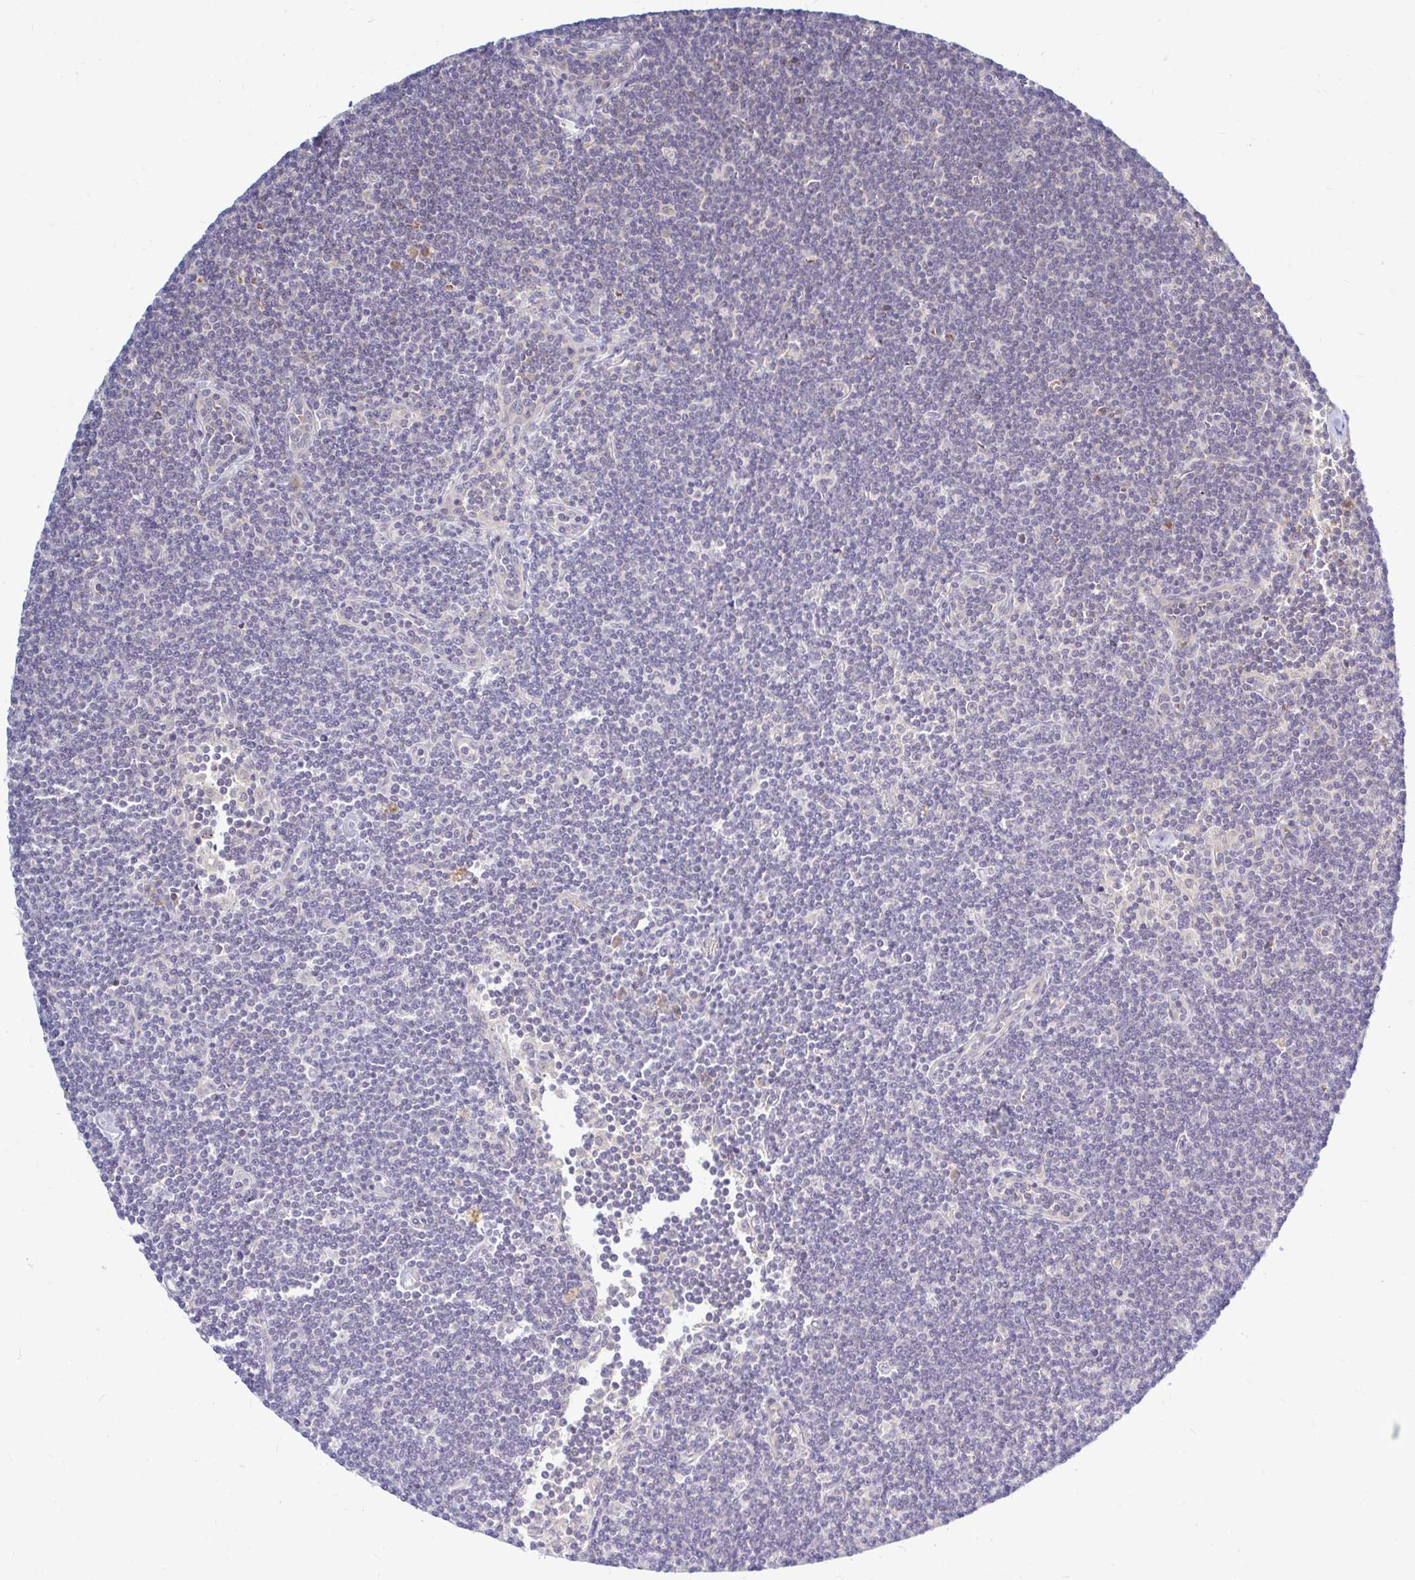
{"staining": {"intensity": "negative", "quantity": "none", "location": "none"}, "tissue": "lymphoma", "cell_type": "Tumor cells", "image_type": "cancer", "snomed": [{"axis": "morphology", "description": "Malignant lymphoma, non-Hodgkin's type, Low grade"}, {"axis": "topography", "description": "Lymph node"}], "caption": "The IHC photomicrograph has no significant staining in tumor cells of lymphoma tissue.", "gene": "ARHGEF37", "patient": {"sex": "female", "age": 73}}